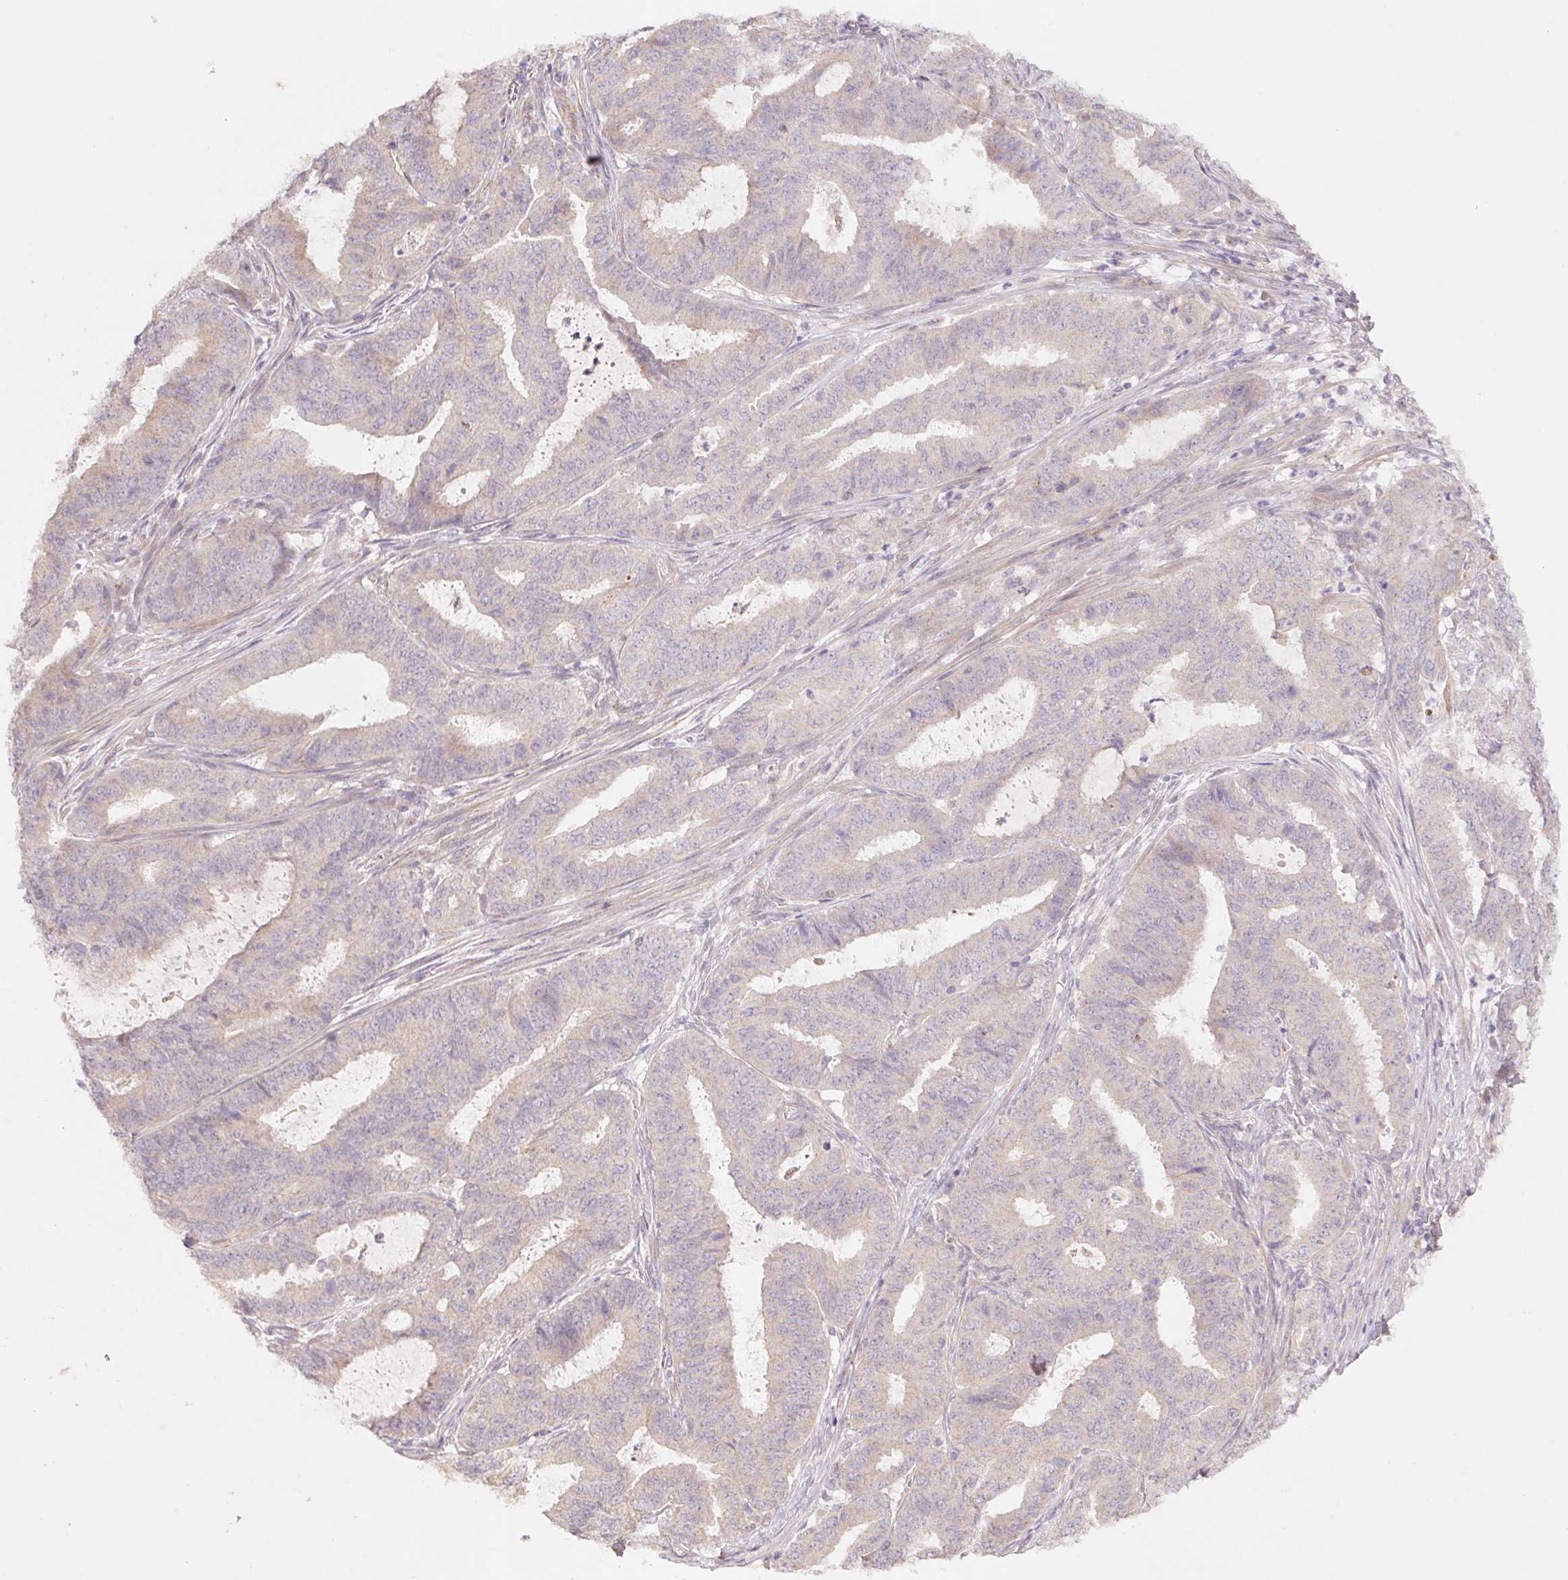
{"staining": {"intensity": "weak", "quantity": ">75%", "location": "cytoplasmic/membranous"}, "tissue": "endometrial cancer", "cell_type": "Tumor cells", "image_type": "cancer", "snomed": [{"axis": "morphology", "description": "Adenocarcinoma, NOS"}, {"axis": "topography", "description": "Endometrium"}], "caption": "Immunohistochemistry (DAB (3,3'-diaminobenzidine)) staining of endometrial cancer (adenocarcinoma) shows weak cytoplasmic/membranous protein positivity in approximately >75% of tumor cells. The staining is performed using DAB (3,3'-diaminobenzidine) brown chromogen to label protein expression. The nuclei are counter-stained blue using hematoxylin.", "gene": "GRM2", "patient": {"sex": "female", "age": 51}}